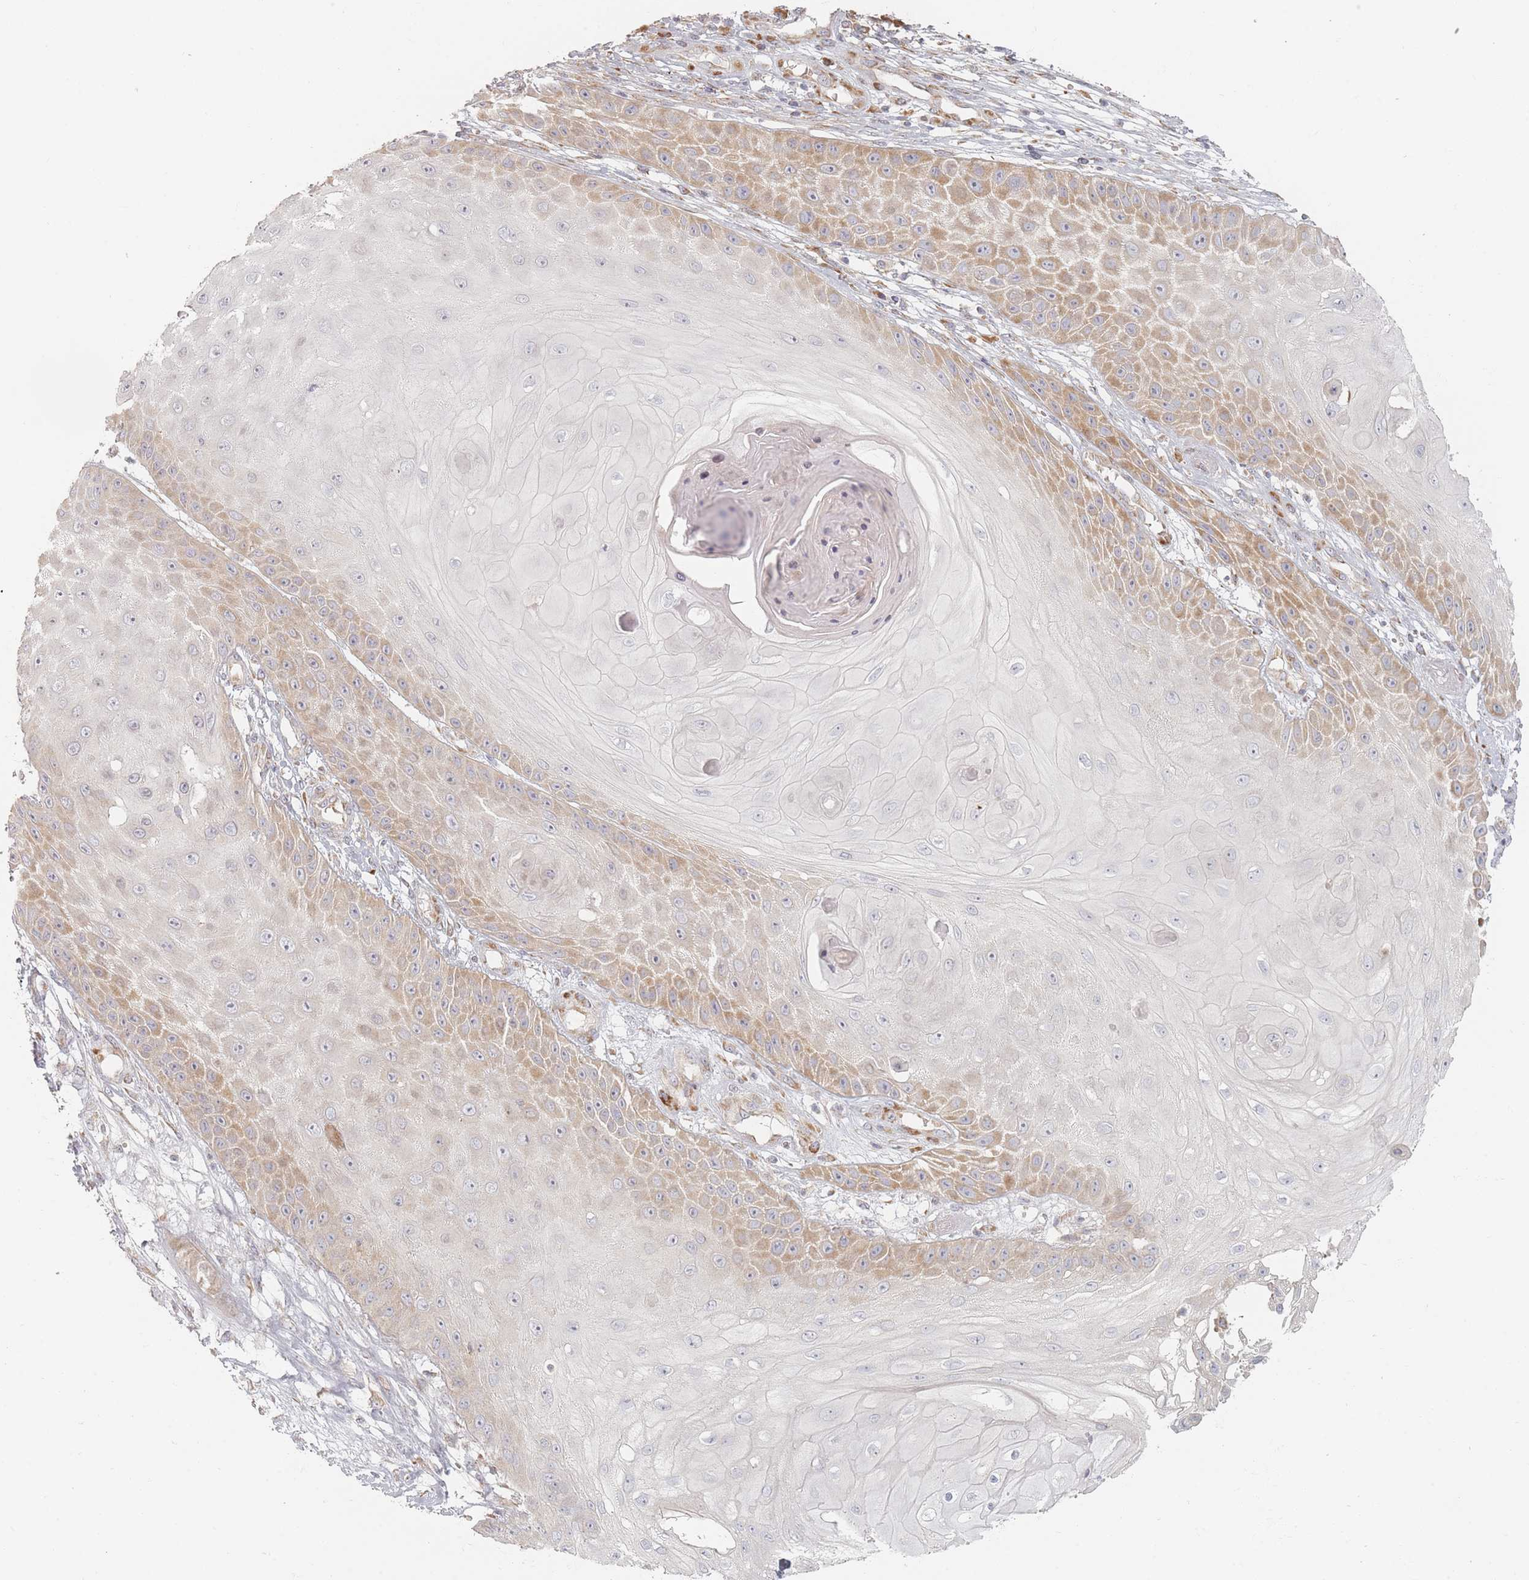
{"staining": {"intensity": "moderate", "quantity": "25%-75%", "location": "cytoplasmic/membranous"}, "tissue": "skin cancer", "cell_type": "Tumor cells", "image_type": "cancer", "snomed": [{"axis": "morphology", "description": "Squamous cell carcinoma, NOS"}, {"axis": "topography", "description": "Skin"}], "caption": "A high-resolution image shows immunohistochemistry (IHC) staining of skin cancer, which shows moderate cytoplasmic/membranous staining in approximately 25%-75% of tumor cells.", "gene": "ZKSCAN7", "patient": {"sex": "male", "age": 70}}